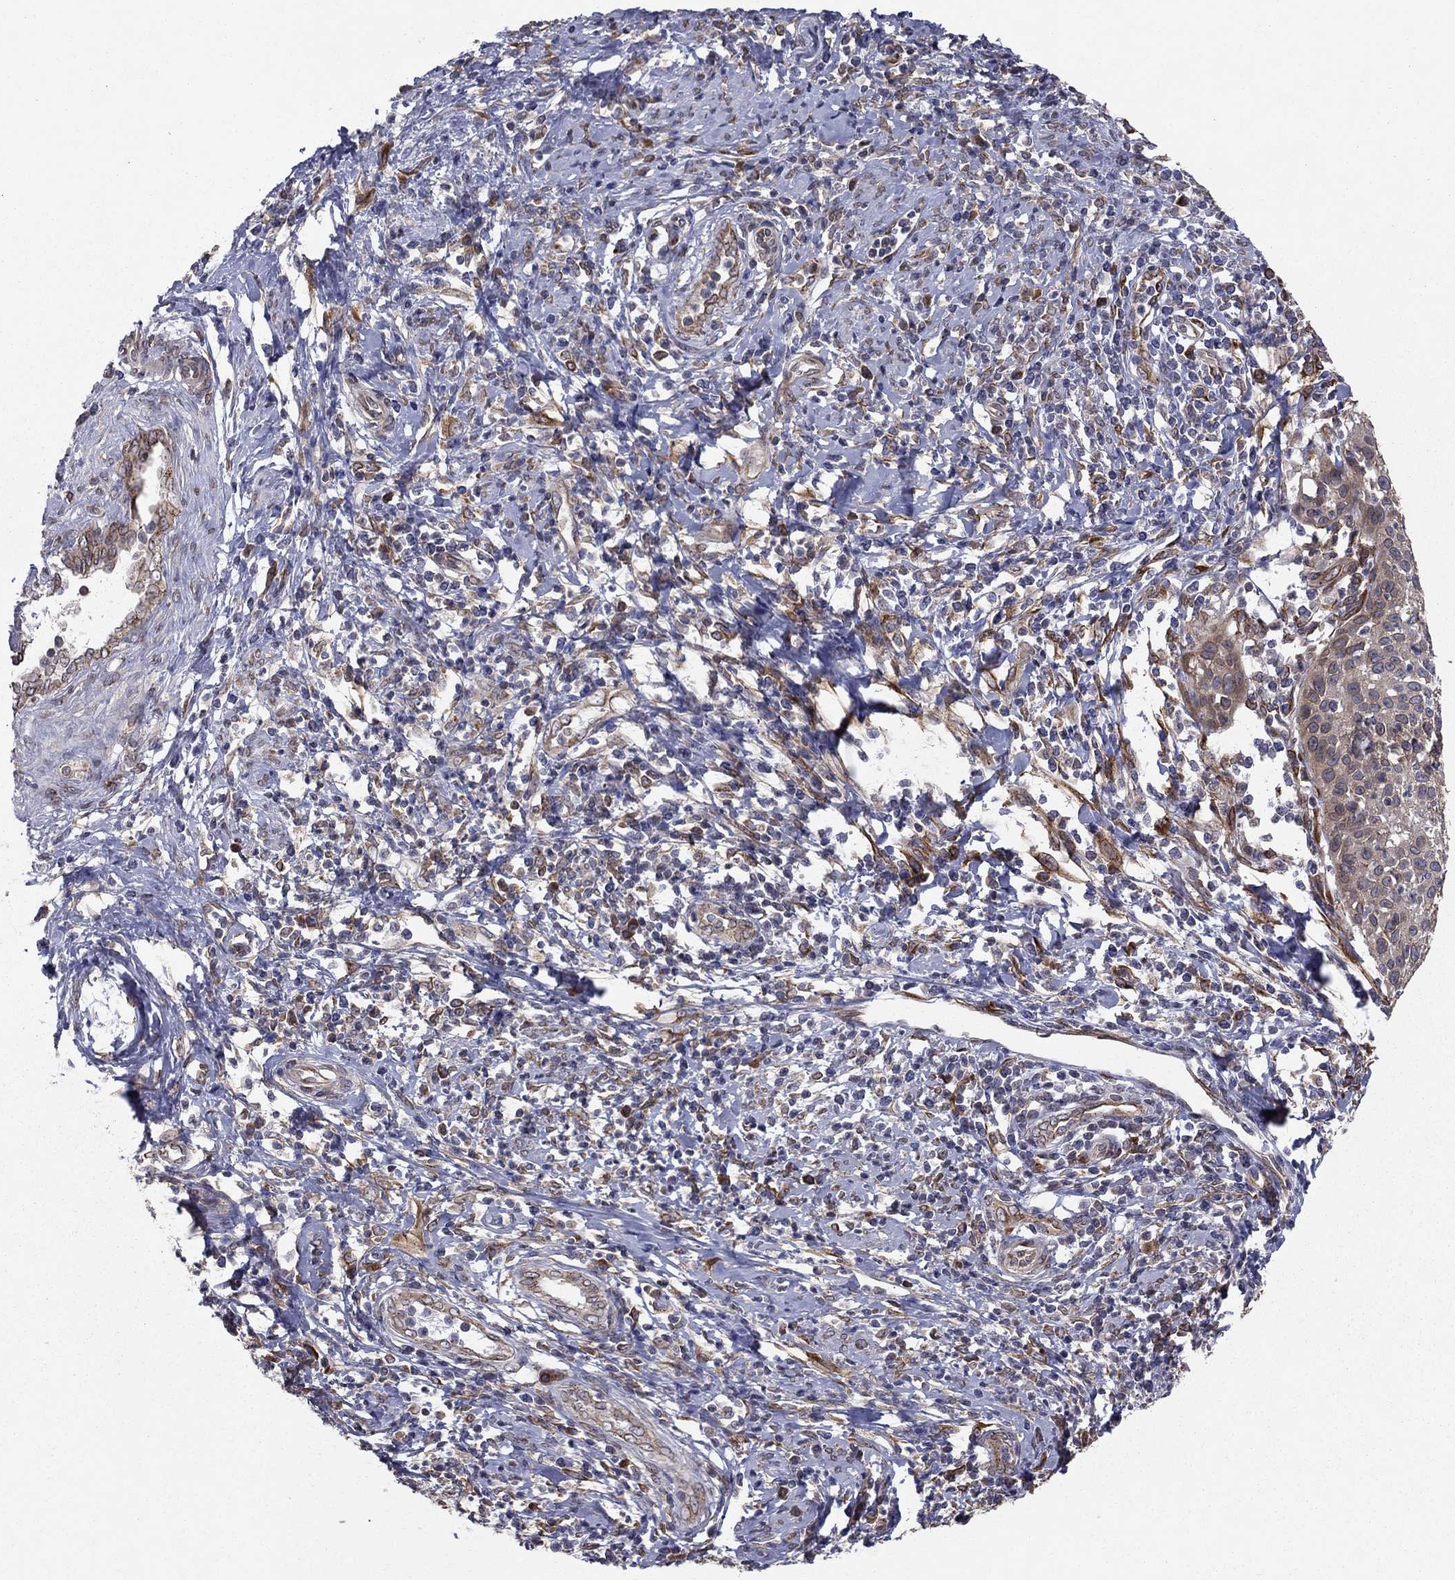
{"staining": {"intensity": "negative", "quantity": "none", "location": "none"}, "tissue": "cervical cancer", "cell_type": "Tumor cells", "image_type": "cancer", "snomed": [{"axis": "morphology", "description": "Squamous cell carcinoma, NOS"}, {"axis": "topography", "description": "Cervix"}], "caption": "The histopathology image exhibits no significant staining in tumor cells of squamous cell carcinoma (cervical). (DAB immunohistochemistry visualized using brightfield microscopy, high magnification).", "gene": "YIF1A", "patient": {"sex": "female", "age": 26}}